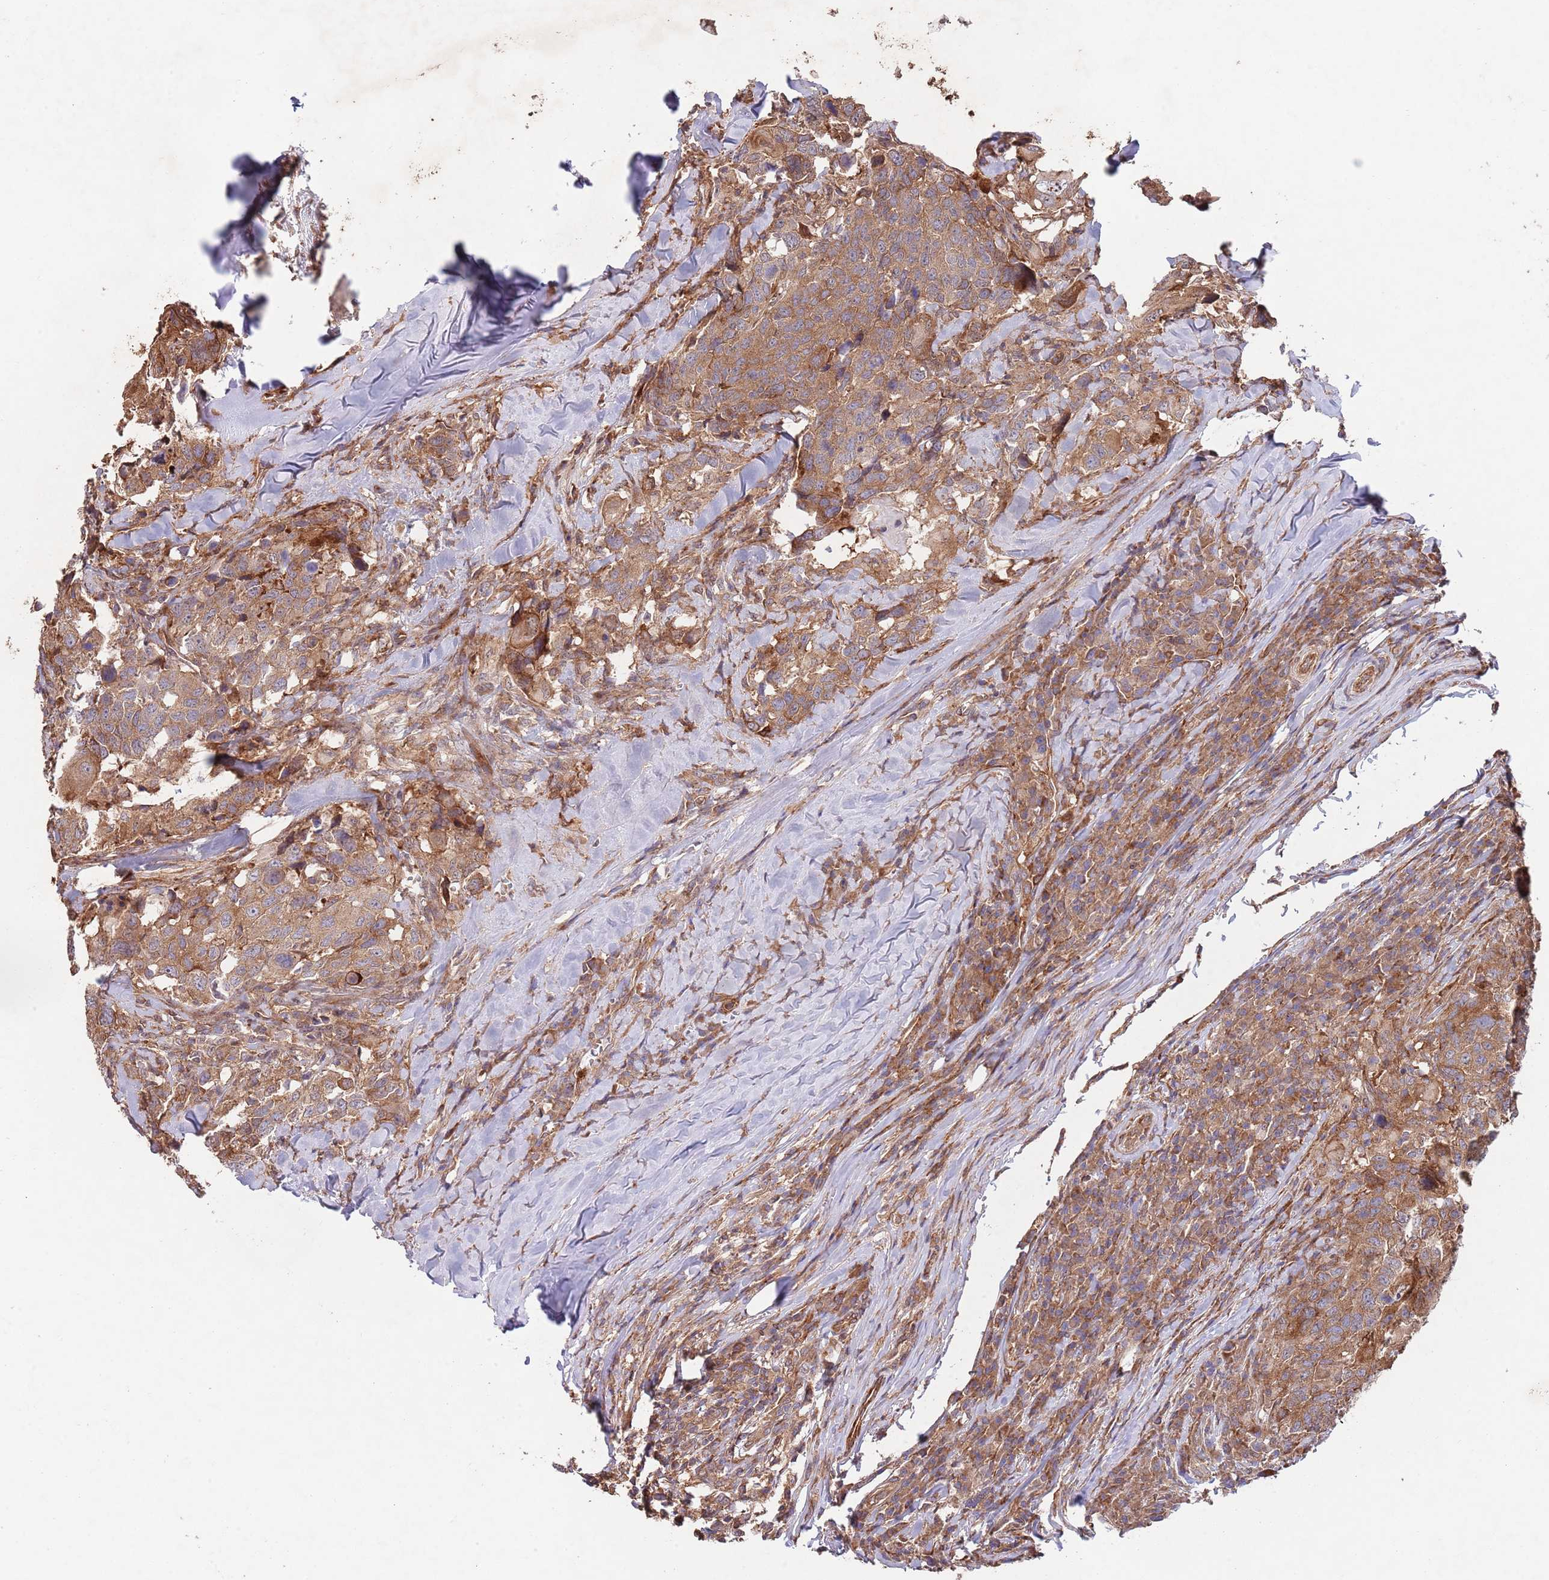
{"staining": {"intensity": "moderate", "quantity": ">75%", "location": "cytoplasmic/membranous"}, "tissue": "head and neck cancer", "cell_type": "Tumor cells", "image_type": "cancer", "snomed": [{"axis": "morphology", "description": "Normal tissue, NOS"}, {"axis": "morphology", "description": "Squamous cell carcinoma, NOS"}, {"axis": "topography", "description": "Skeletal muscle"}, {"axis": "topography", "description": "Vascular tissue"}, {"axis": "topography", "description": "Peripheral nerve tissue"}, {"axis": "topography", "description": "Head-Neck"}], "caption": "Immunohistochemical staining of human squamous cell carcinoma (head and neck) demonstrates moderate cytoplasmic/membranous protein staining in approximately >75% of tumor cells.", "gene": "RNF19B", "patient": {"sex": "male", "age": 66}}